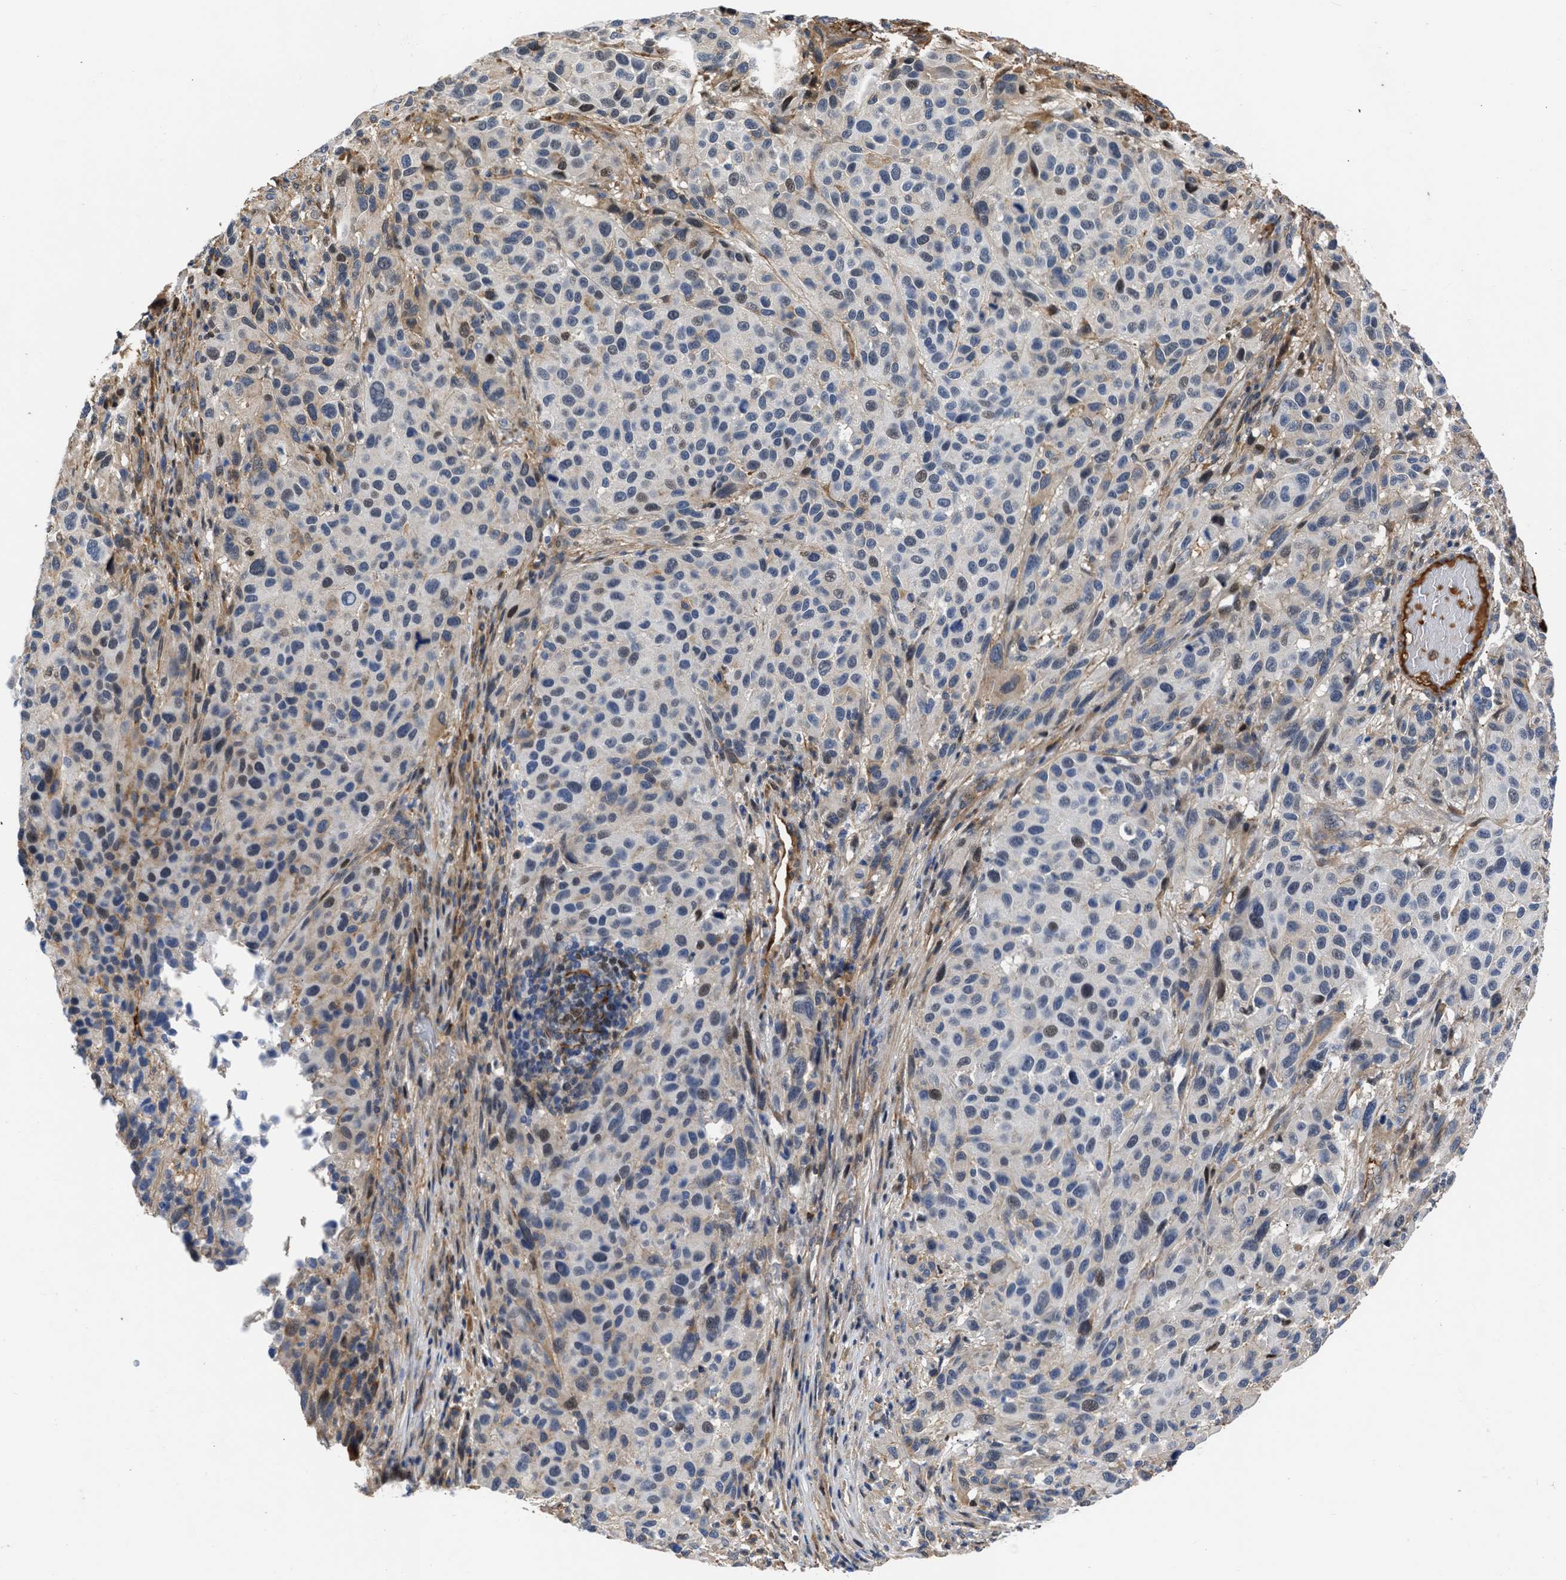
{"staining": {"intensity": "weak", "quantity": "<25%", "location": "cytoplasmic/membranous,nuclear"}, "tissue": "melanoma", "cell_type": "Tumor cells", "image_type": "cancer", "snomed": [{"axis": "morphology", "description": "Malignant melanoma, Metastatic site"}, {"axis": "topography", "description": "Lymph node"}], "caption": "Immunohistochemistry of human malignant melanoma (metastatic site) reveals no staining in tumor cells.", "gene": "MAS1L", "patient": {"sex": "male", "age": 61}}